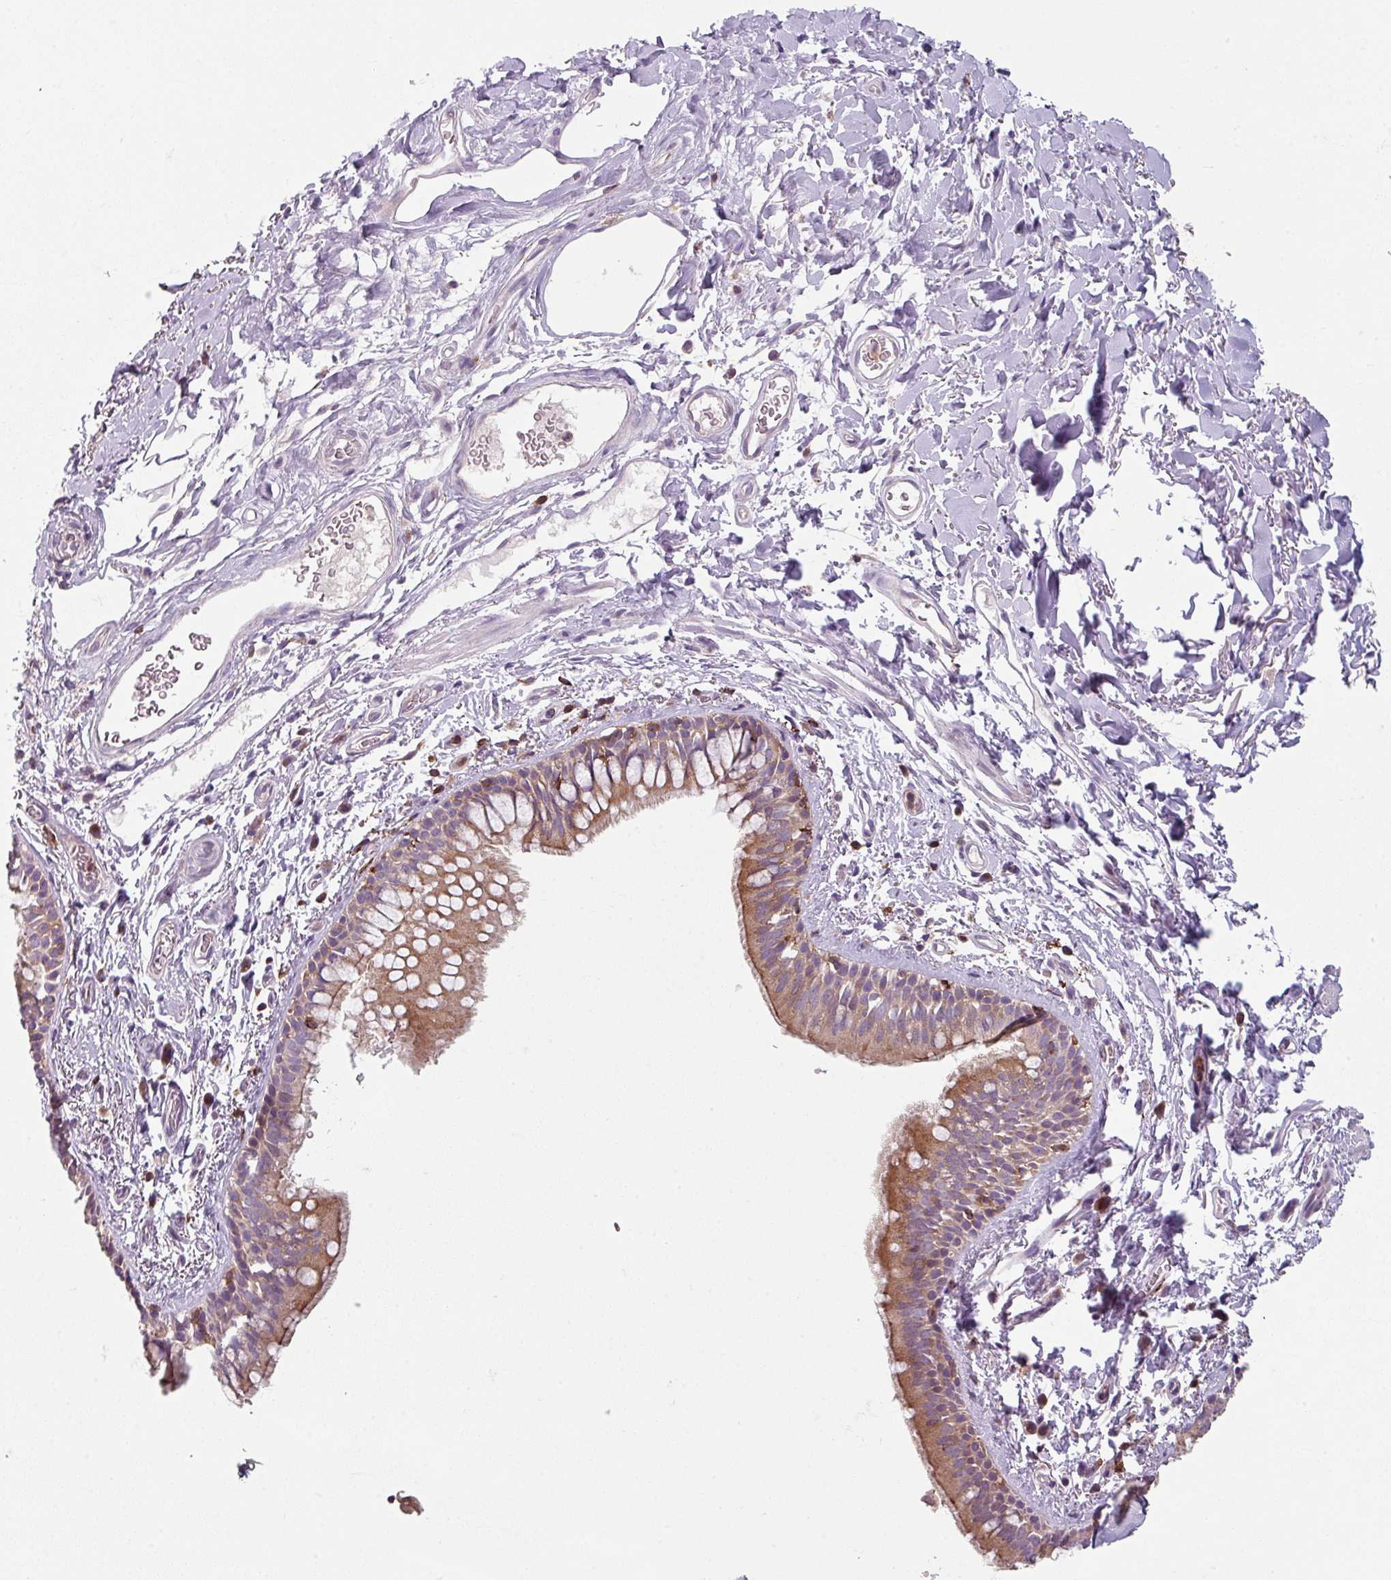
{"staining": {"intensity": "moderate", "quantity": "25%-75%", "location": "cytoplasmic/membranous"}, "tissue": "bronchus", "cell_type": "Respiratory epithelial cells", "image_type": "normal", "snomed": [{"axis": "morphology", "description": "Normal tissue, NOS"}, {"axis": "morphology", "description": "Squamous cell carcinoma, NOS"}, {"axis": "topography", "description": "Bronchus"}, {"axis": "topography", "description": "Lung"}], "caption": "Bronchus stained with a protein marker displays moderate staining in respiratory epithelial cells.", "gene": "NEDD9", "patient": {"sex": "female", "age": 70}}